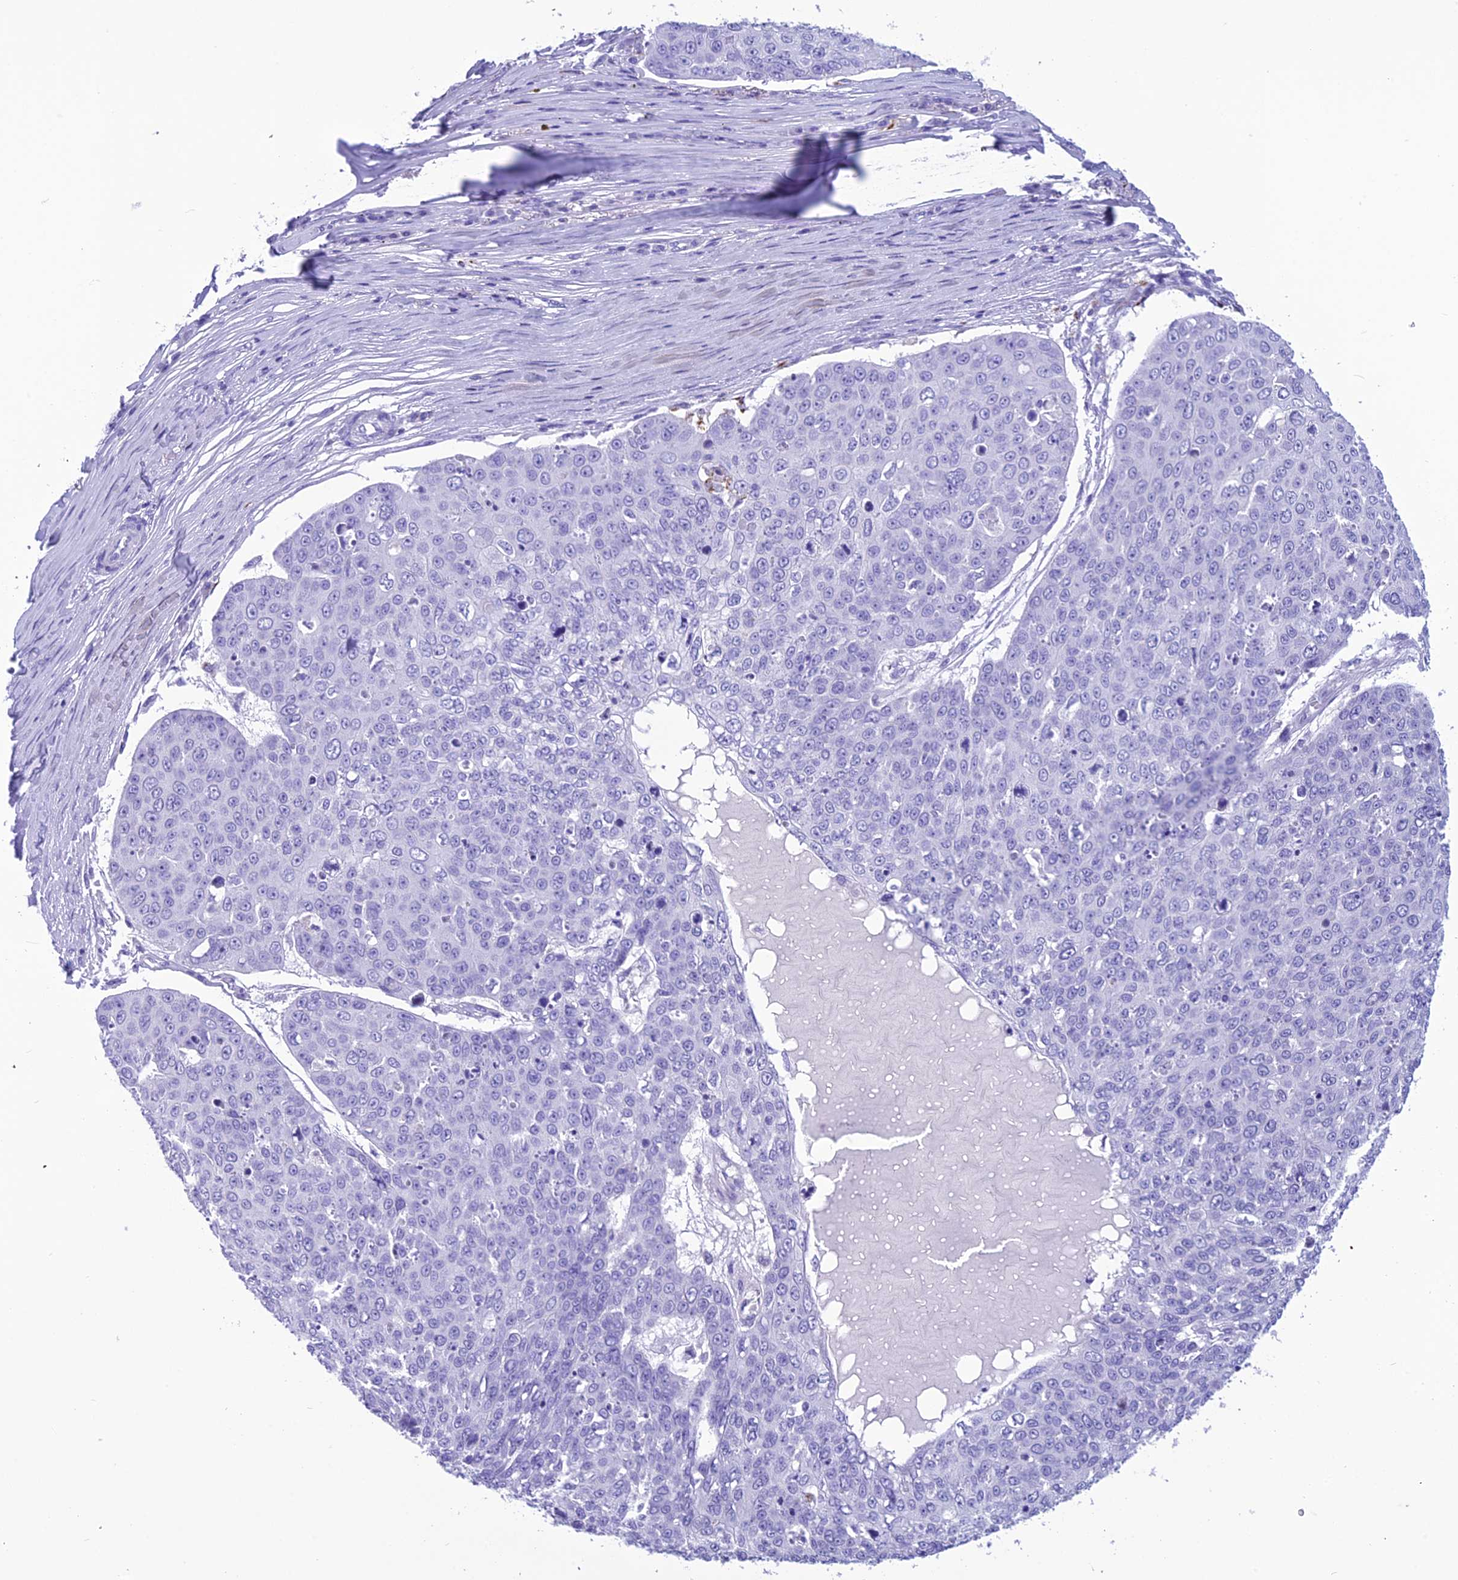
{"staining": {"intensity": "negative", "quantity": "none", "location": "none"}, "tissue": "skin cancer", "cell_type": "Tumor cells", "image_type": "cancer", "snomed": [{"axis": "morphology", "description": "Squamous cell carcinoma, NOS"}, {"axis": "topography", "description": "Skin"}], "caption": "This is an IHC photomicrograph of squamous cell carcinoma (skin). There is no staining in tumor cells.", "gene": "TRAM1L1", "patient": {"sex": "male", "age": 71}}